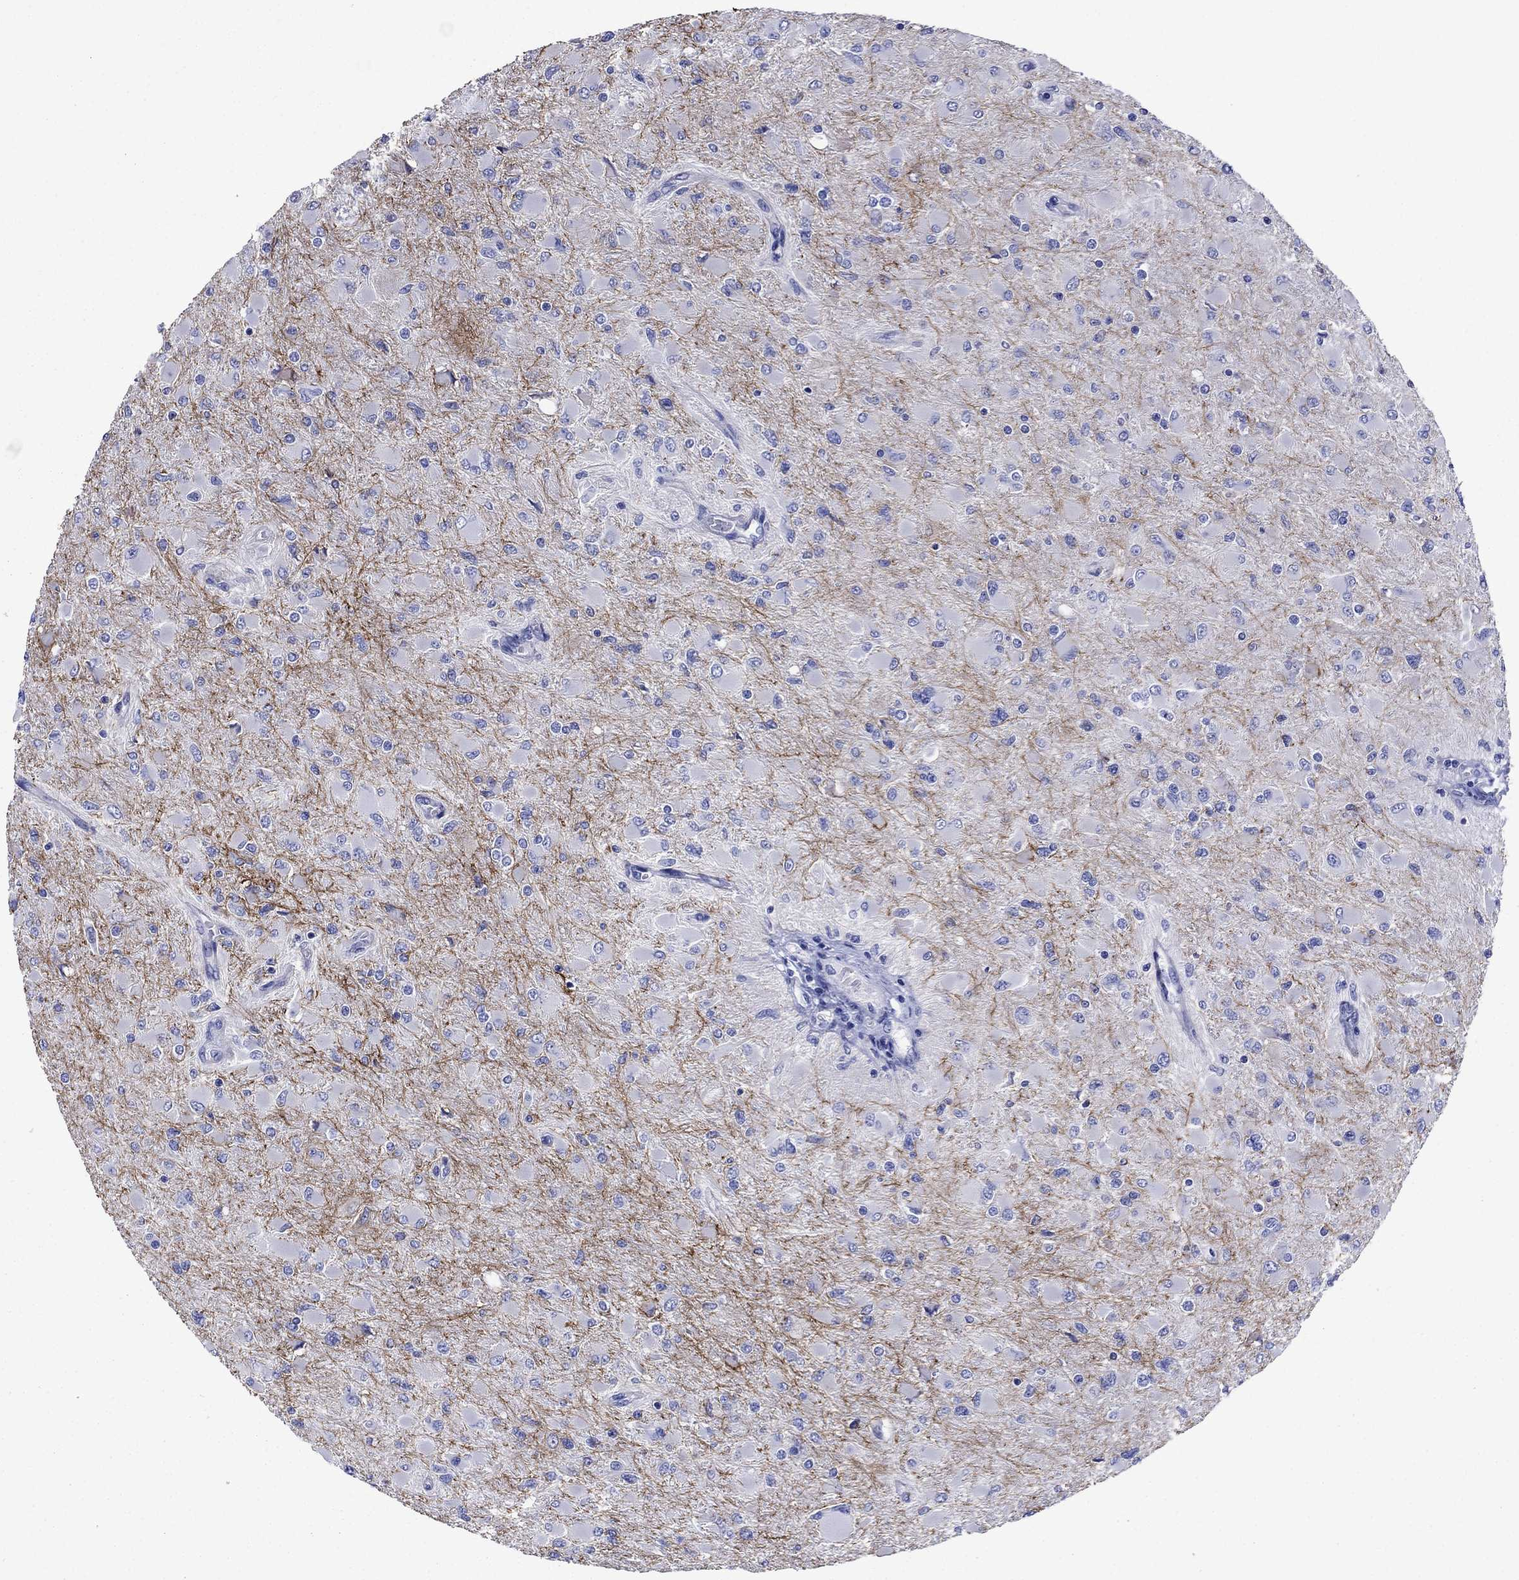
{"staining": {"intensity": "negative", "quantity": "none", "location": "none"}, "tissue": "glioma", "cell_type": "Tumor cells", "image_type": "cancer", "snomed": [{"axis": "morphology", "description": "Glioma, malignant, High grade"}, {"axis": "topography", "description": "Cerebral cortex"}], "caption": "Micrograph shows no protein expression in tumor cells of malignant high-grade glioma tissue. (Immunohistochemistry, brightfield microscopy, high magnification).", "gene": "SLC1A2", "patient": {"sex": "female", "age": 36}}